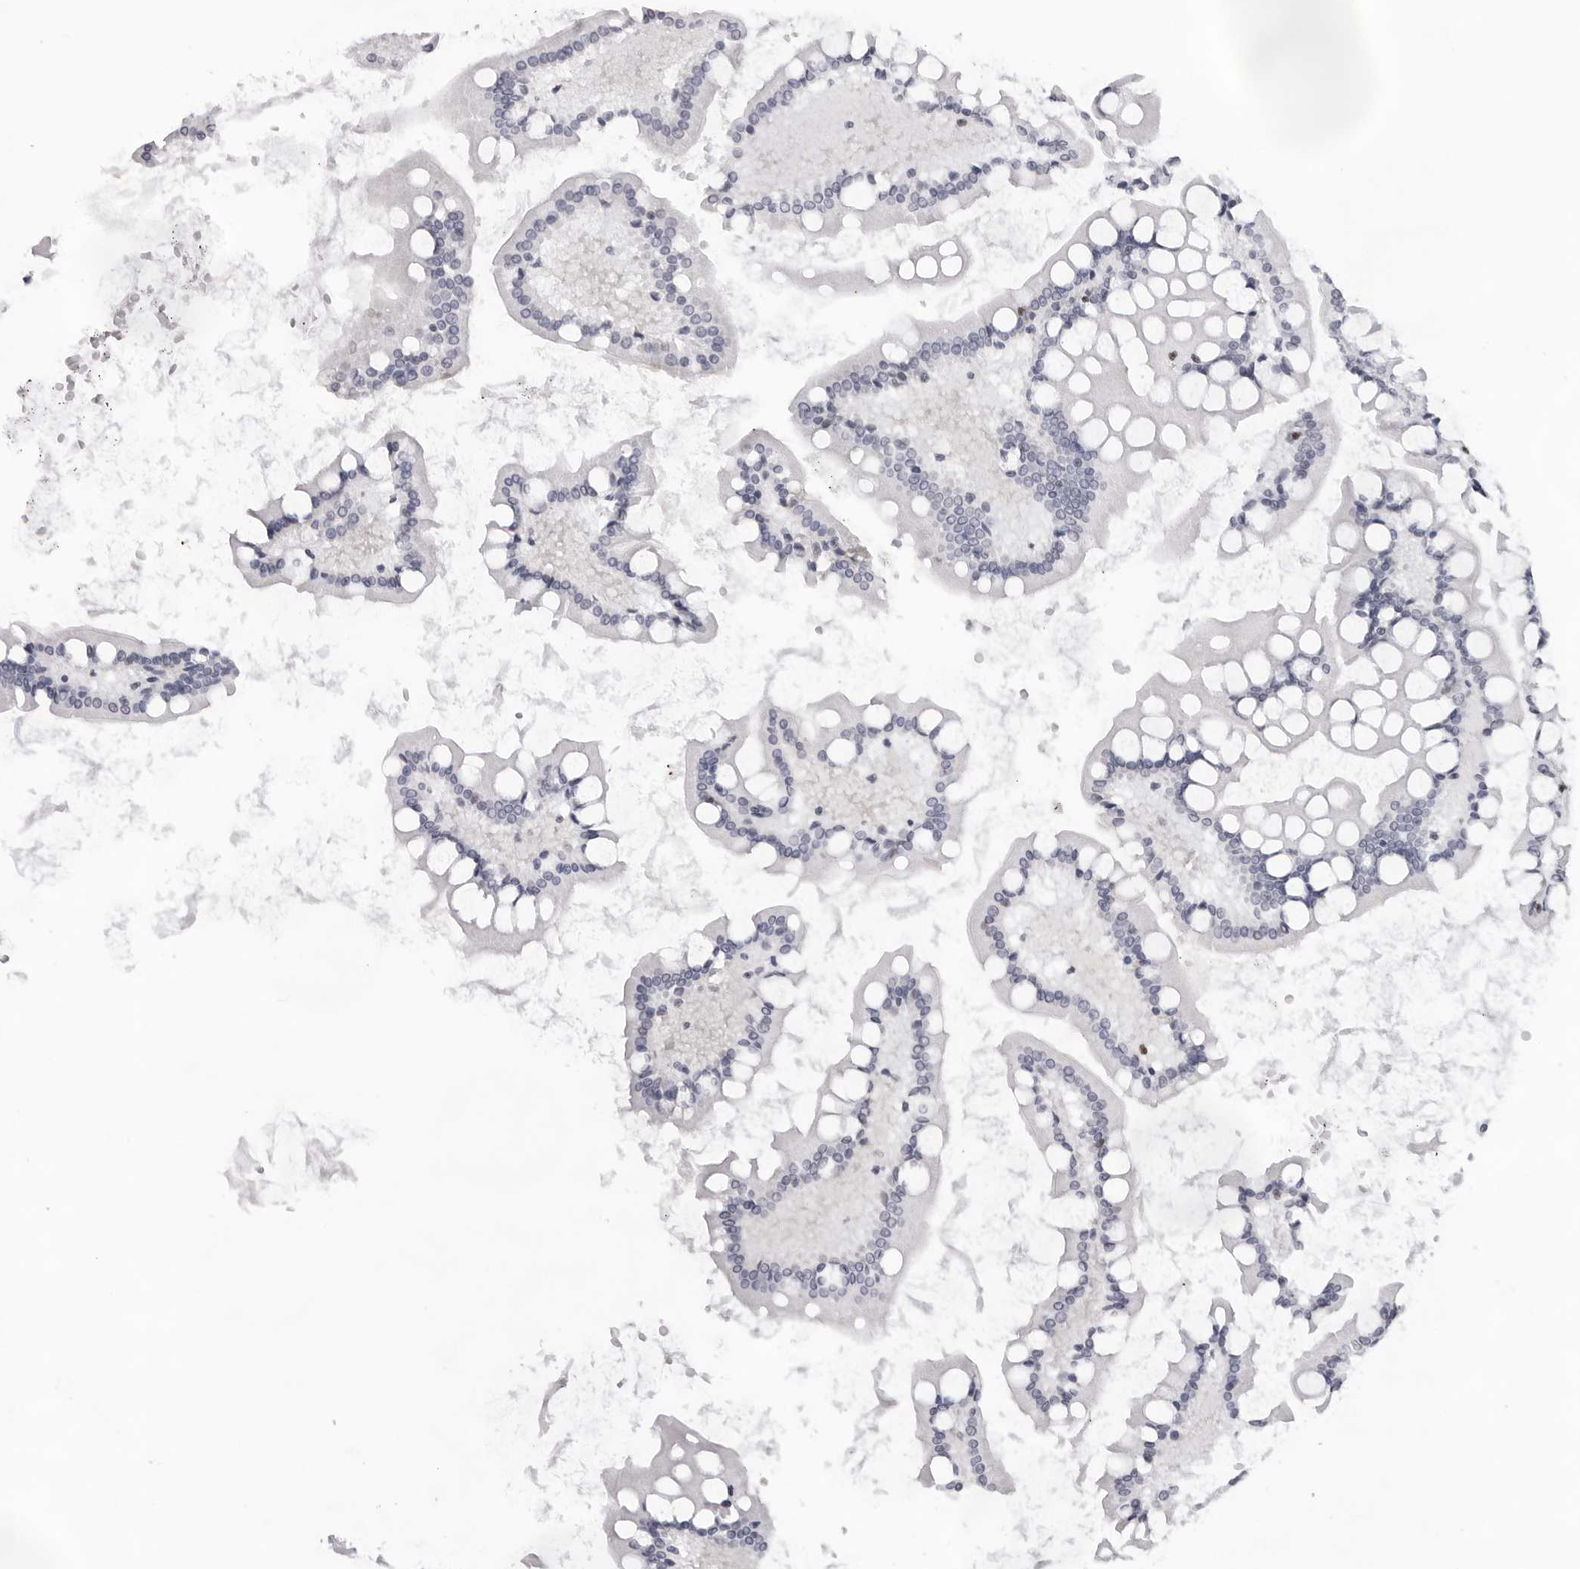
{"staining": {"intensity": "weak", "quantity": "<25%", "location": "nuclear"}, "tissue": "small intestine", "cell_type": "Glandular cells", "image_type": "normal", "snomed": [{"axis": "morphology", "description": "Normal tissue, NOS"}, {"axis": "topography", "description": "Small intestine"}], "caption": "Photomicrograph shows no significant protein staining in glandular cells of unremarkable small intestine.", "gene": "OGG1", "patient": {"sex": "male", "age": 41}}